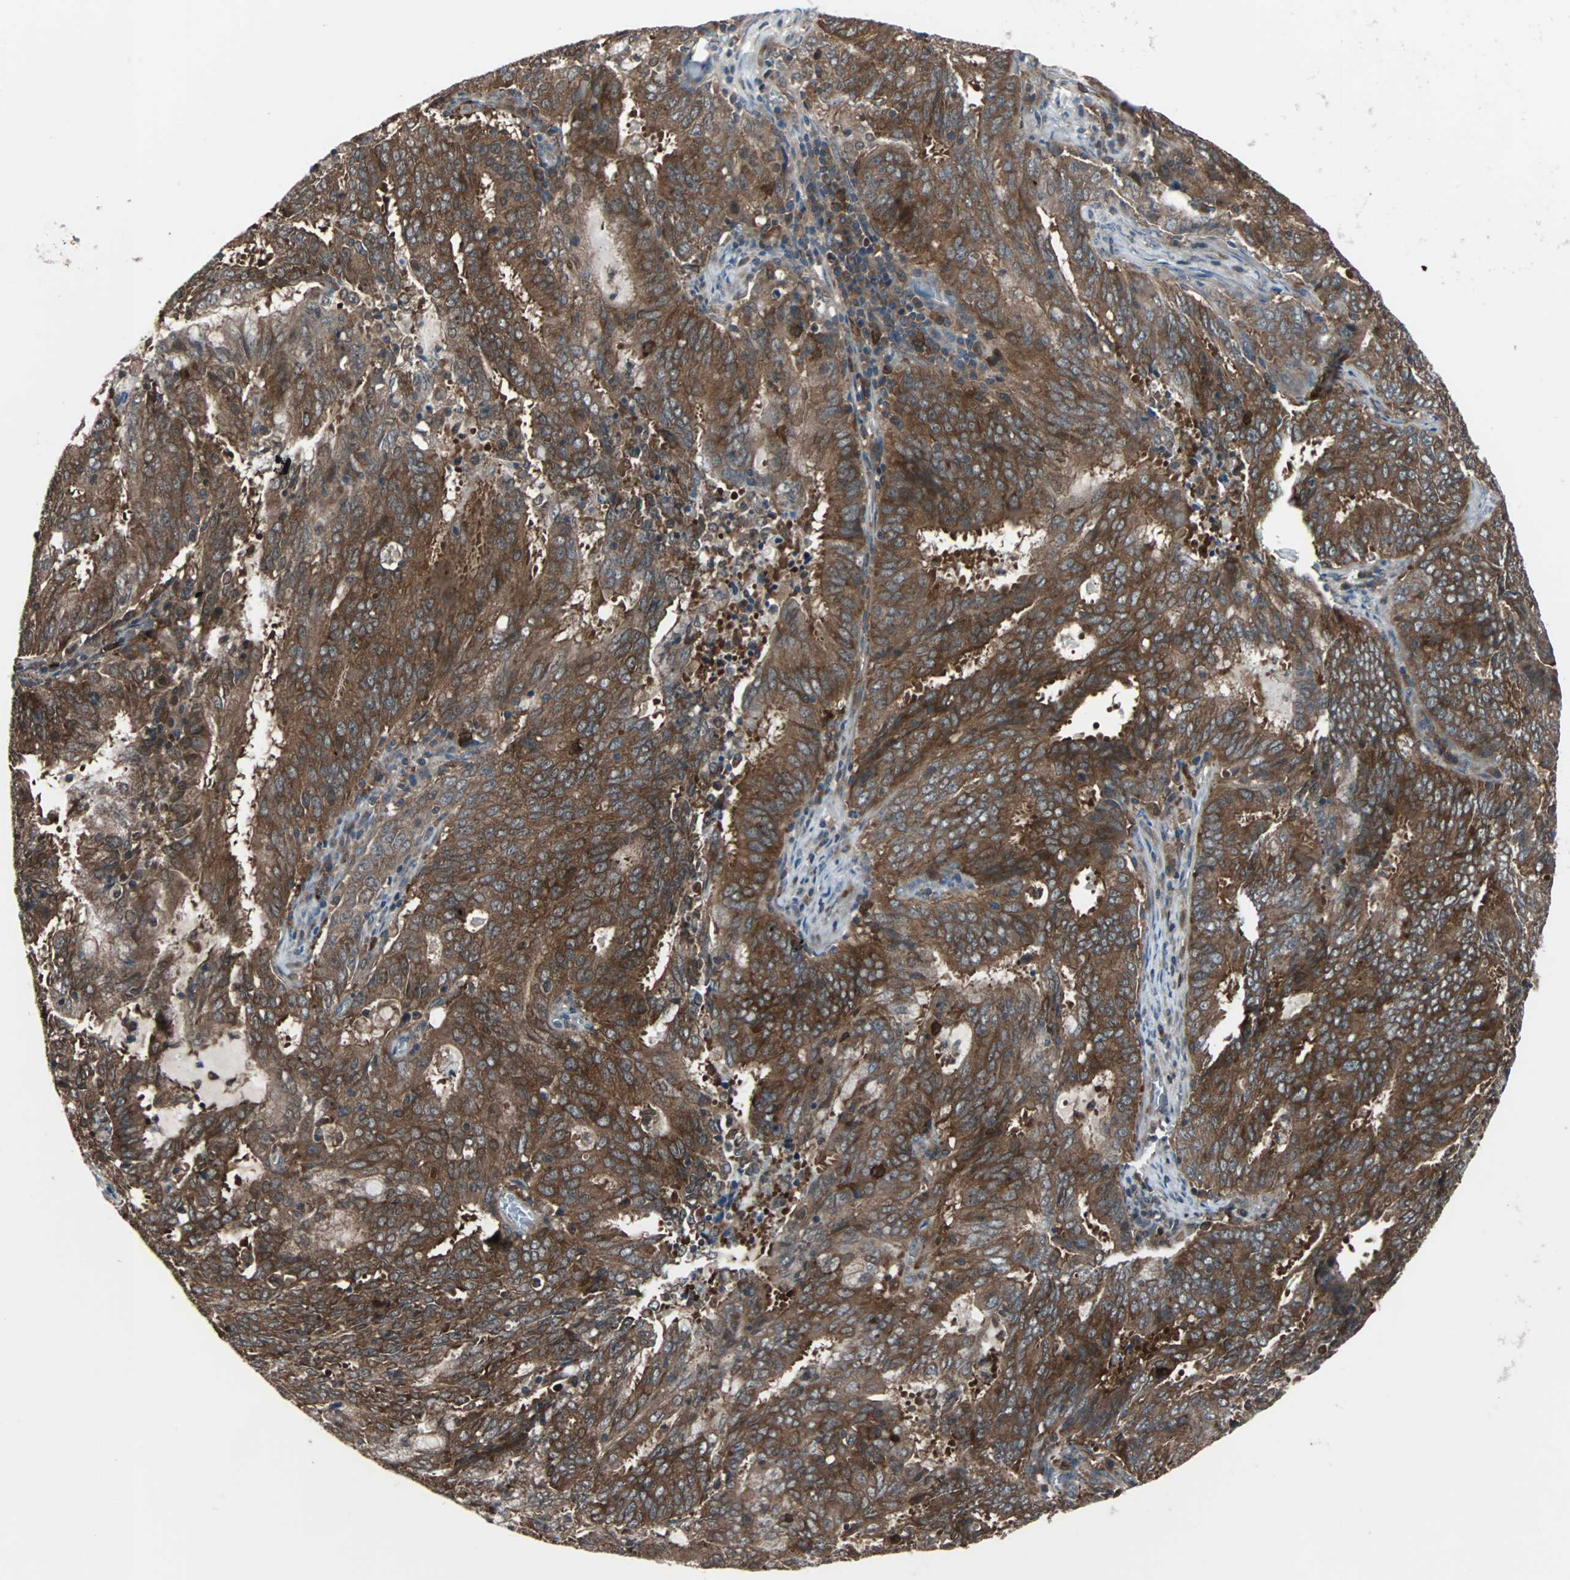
{"staining": {"intensity": "strong", "quantity": ">75%", "location": "cytoplasmic/membranous"}, "tissue": "cervical cancer", "cell_type": "Tumor cells", "image_type": "cancer", "snomed": [{"axis": "morphology", "description": "Adenocarcinoma, NOS"}, {"axis": "topography", "description": "Cervix"}], "caption": "High-magnification brightfield microscopy of cervical adenocarcinoma stained with DAB (brown) and counterstained with hematoxylin (blue). tumor cells exhibit strong cytoplasmic/membranous expression is seen in approximately>75% of cells. (DAB (3,3'-diaminobenzidine) = brown stain, brightfield microscopy at high magnification).", "gene": "PAK1", "patient": {"sex": "female", "age": 44}}